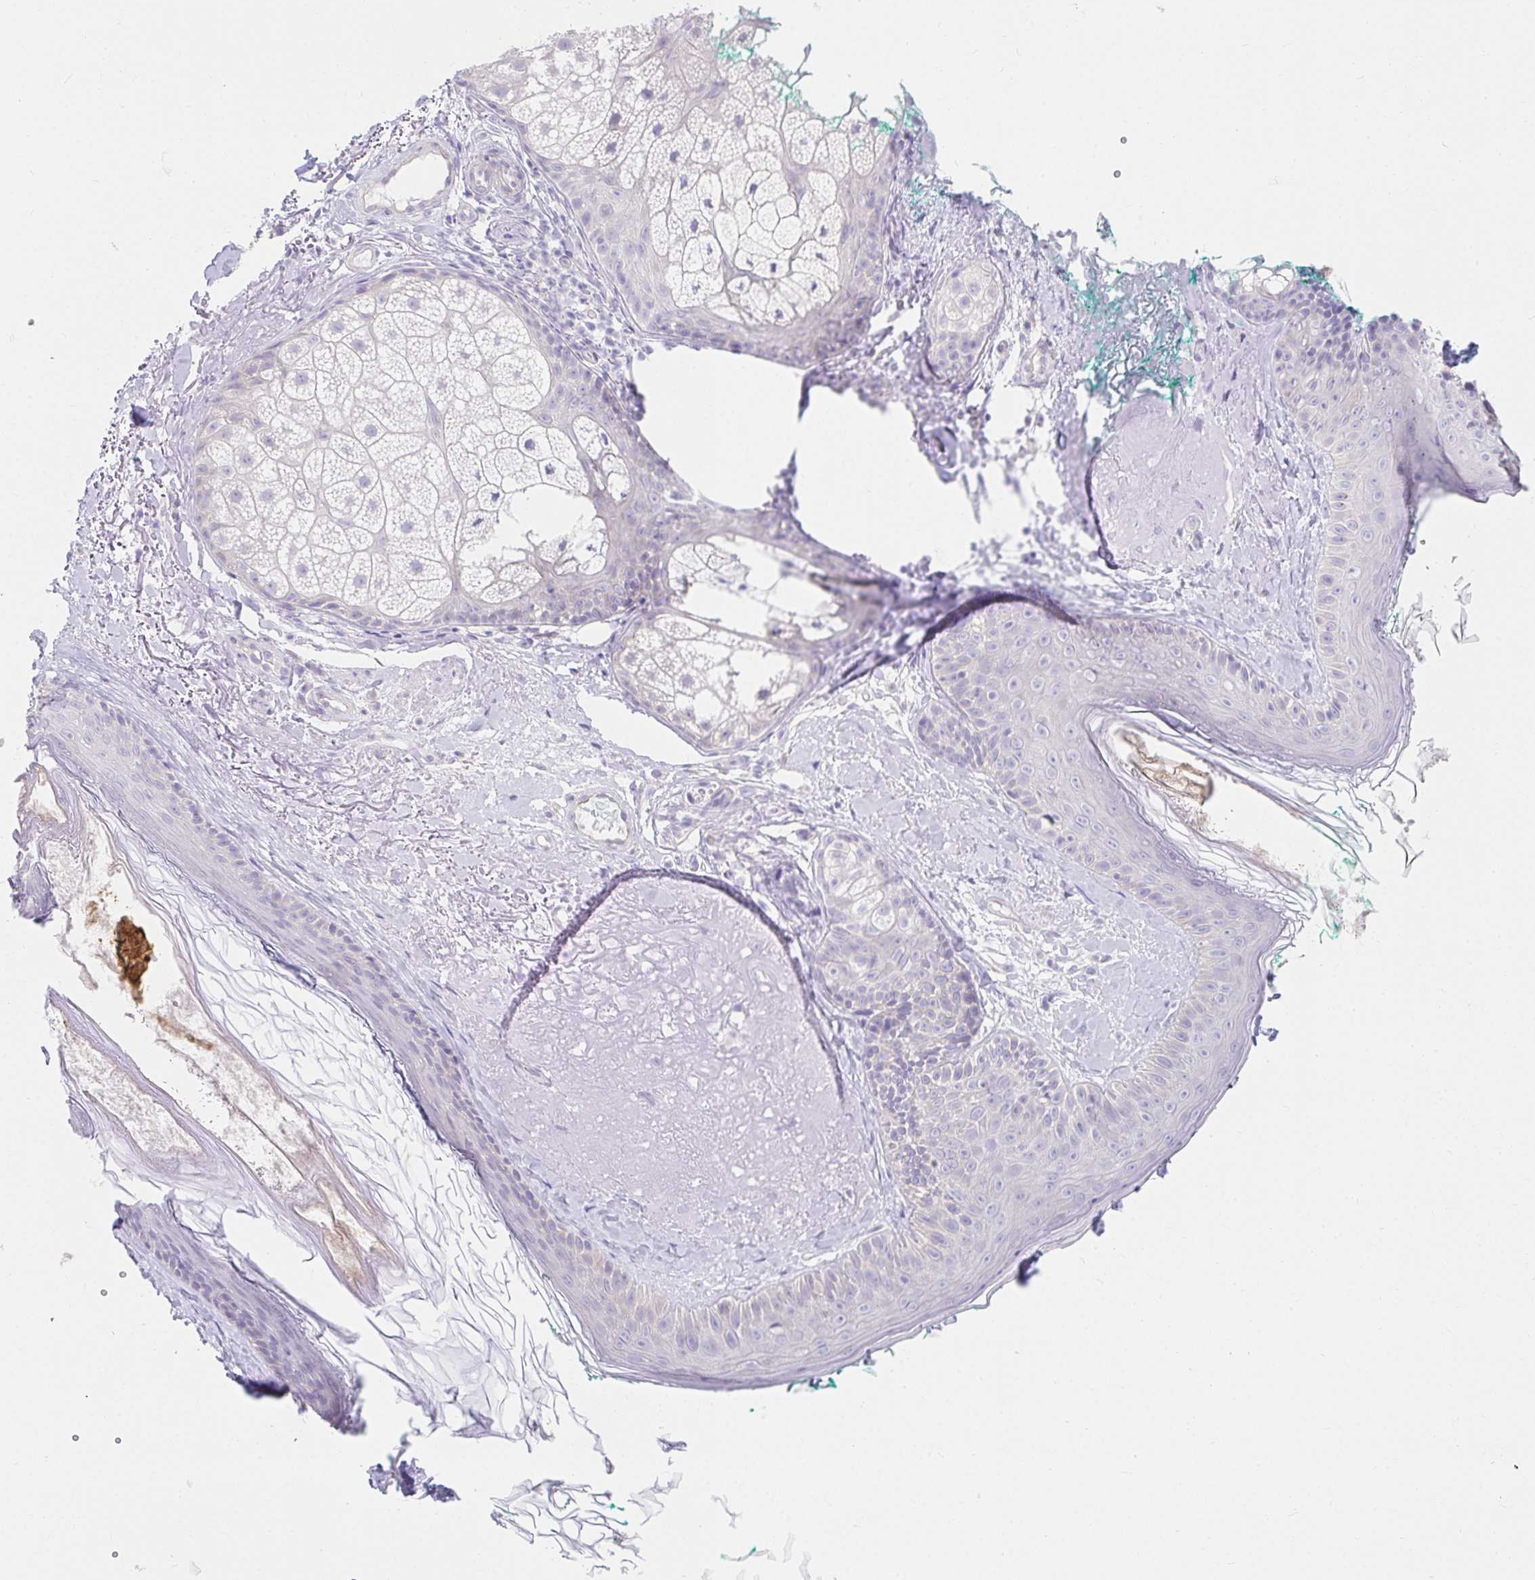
{"staining": {"intensity": "negative", "quantity": "none", "location": "none"}, "tissue": "skin", "cell_type": "Fibroblasts", "image_type": "normal", "snomed": [{"axis": "morphology", "description": "Normal tissue, NOS"}, {"axis": "topography", "description": "Skin"}], "caption": "Immunohistochemistry (IHC) histopathology image of benign skin: human skin stained with DAB (3,3'-diaminobenzidine) demonstrates no significant protein expression in fibroblasts.", "gene": "VGLL1", "patient": {"sex": "male", "age": 73}}